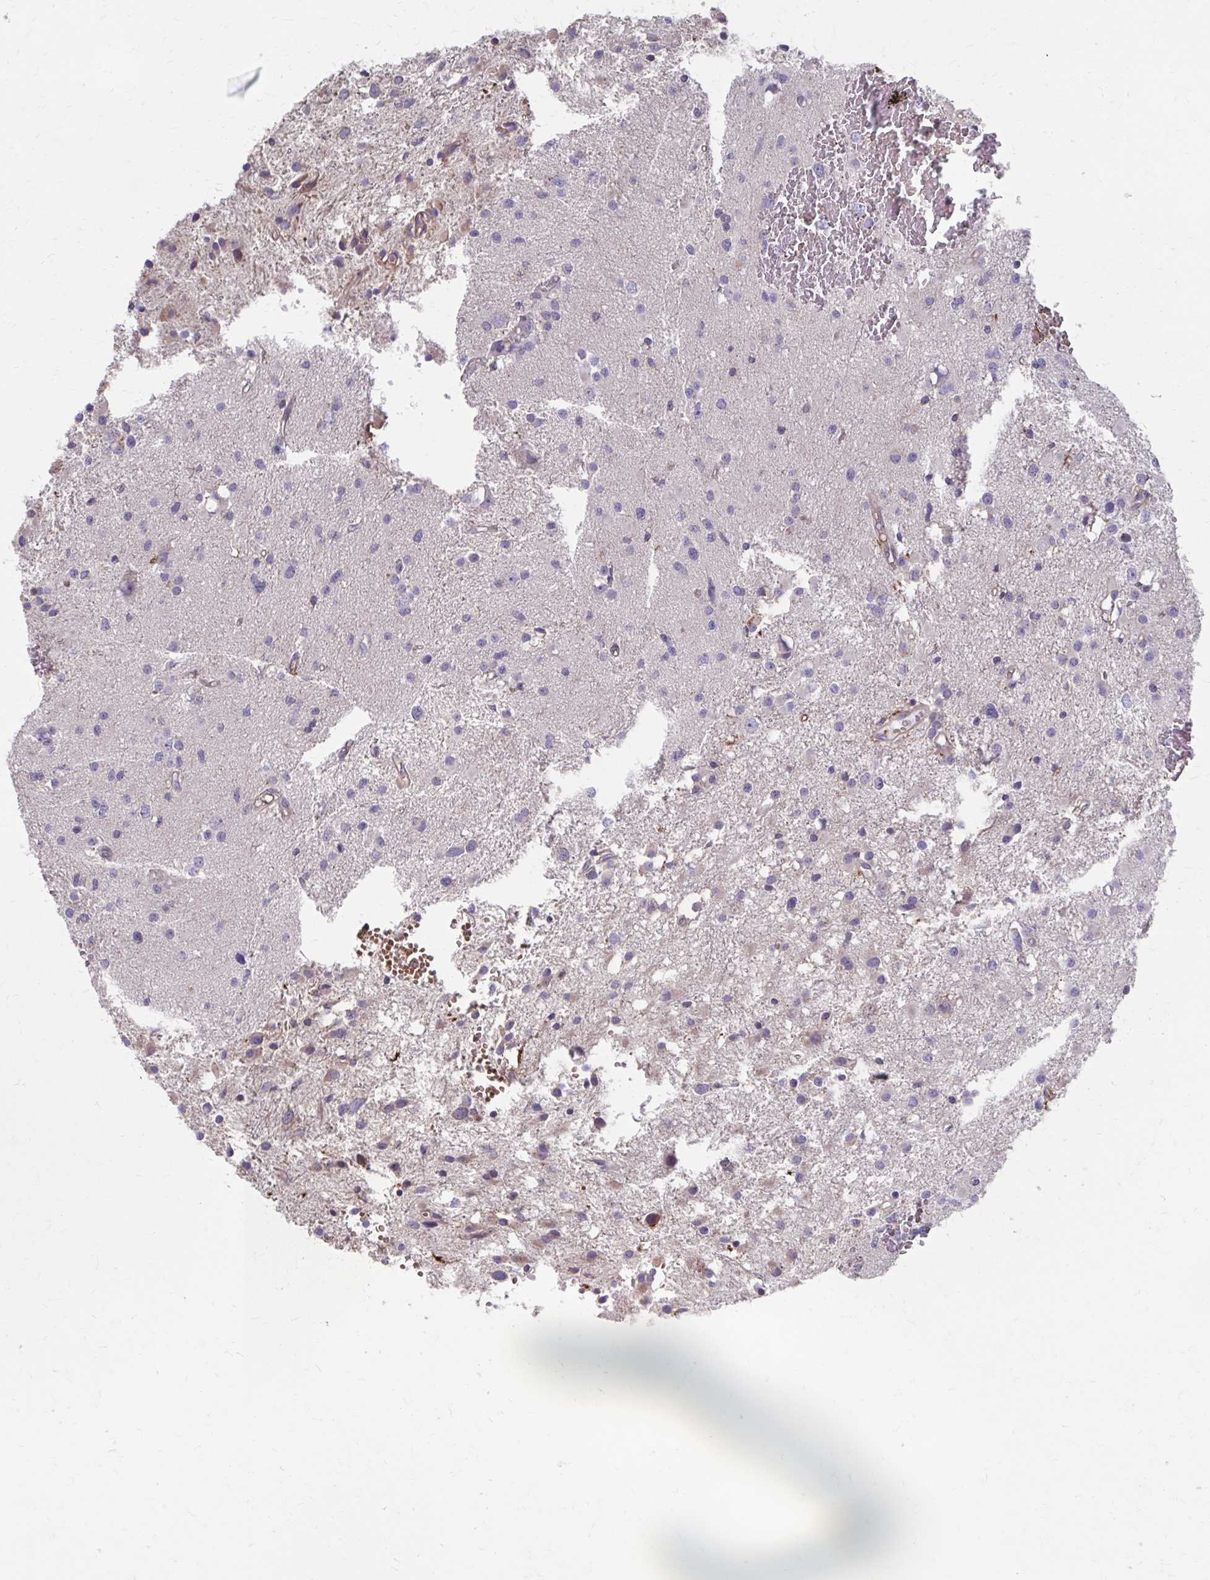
{"staining": {"intensity": "negative", "quantity": "none", "location": "none"}, "tissue": "glioma", "cell_type": "Tumor cells", "image_type": "cancer", "snomed": [{"axis": "morphology", "description": "Glioma, malignant, High grade"}, {"axis": "topography", "description": "Brain"}], "caption": "Glioma was stained to show a protein in brown. There is no significant staining in tumor cells.", "gene": "MMP14", "patient": {"sex": "male", "age": 54}}